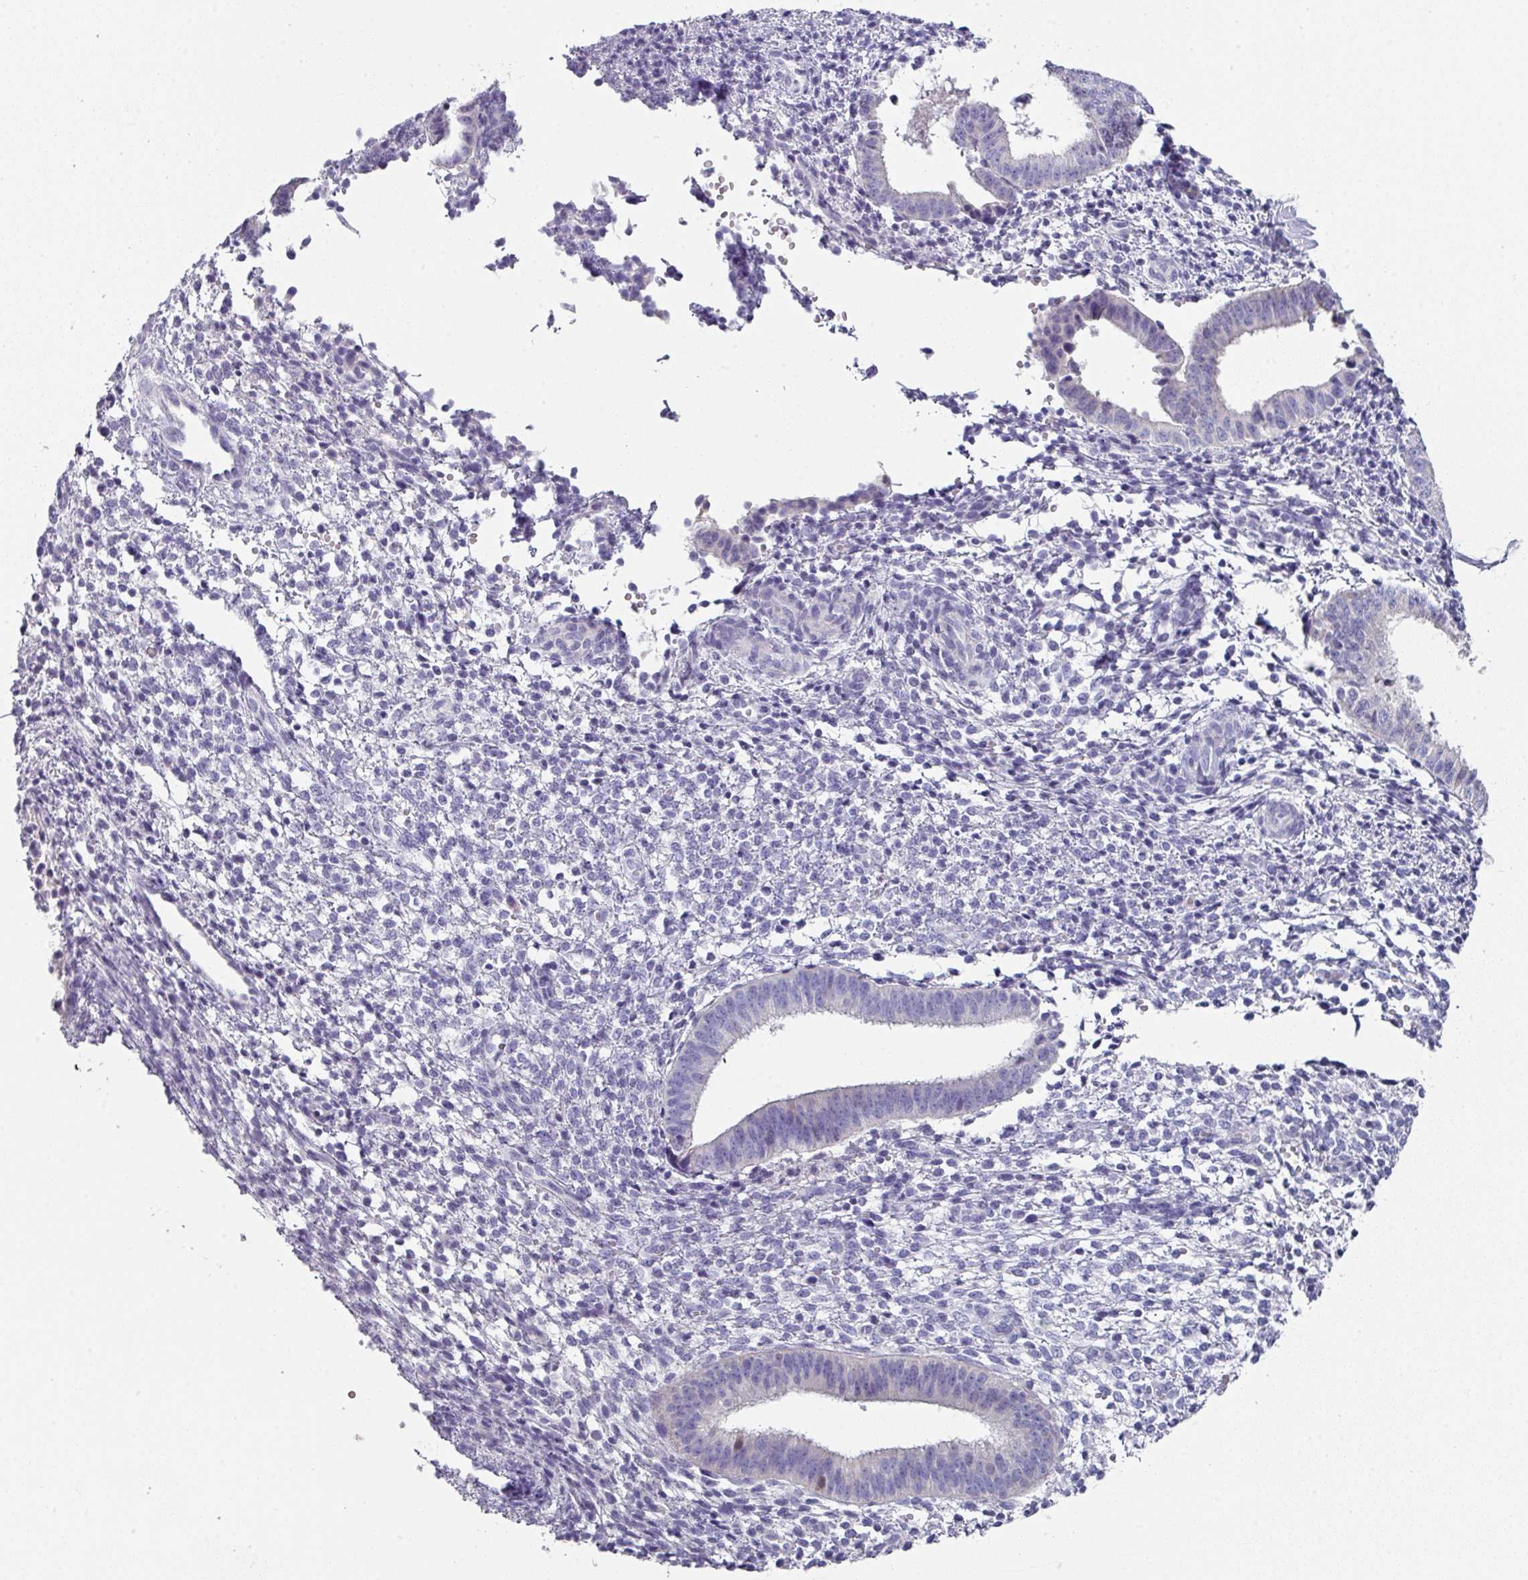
{"staining": {"intensity": "negative", "quantity": "none", "location": "none"}, "tissue": "endometrium", "cell_type": "Cells in endometrial stroma", "image_type": "normal", "snomed": [{"axis": "morphology", "description": "Normal tissue, NOS"}, {"axis": "topography", "description": "Endometrium"}], "caption": "This is an IHC image of benign endometrium. There is no expression in cells in endometrial stroma.", "gene": "DEFB115", "patient": {"sex": "female", "age": 49}}